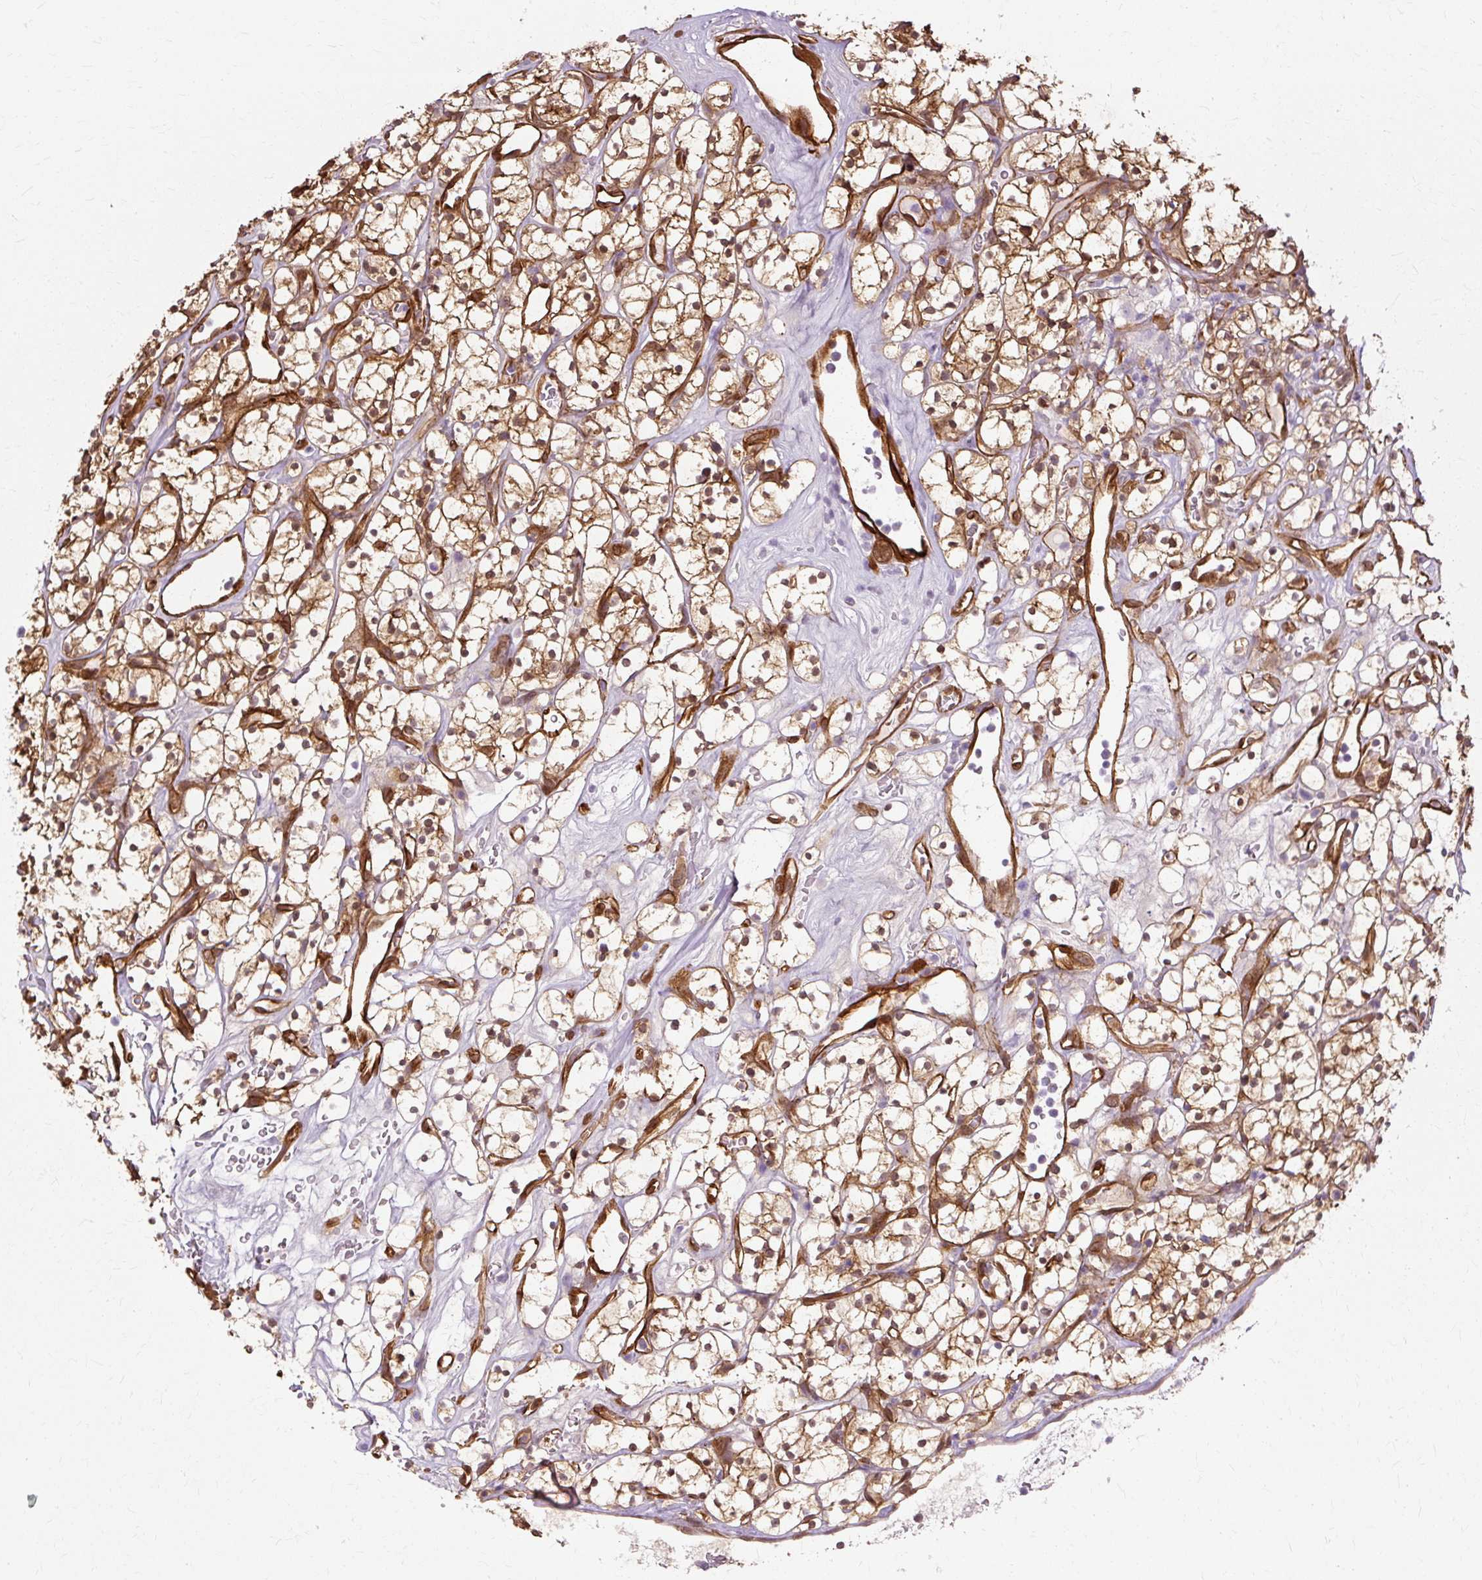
{"staining": {"intensity": "moderate", "quantity": ">75%", "location": "cytoplasmic/membranous,nuclear"}, "tissue": "renal cancer", "cell_type": "Tumor cells", "image_type": "cancer", "snomed": [{"axis": "morphology", "description": "Adenocarcinoma, NOS"}, {"axis": "topography", "description": "Kidney"}], "caption": "IHC photomicrograph of renal cancer (adenocarcinoma) stained for a protein (brown), which displays medium levels of moderate cytoplasmic/membranous and nuclear positivity in about >75% of tumor cells.", "gene": "CNN3", "patient": {"sex": "female", "age": 64}}